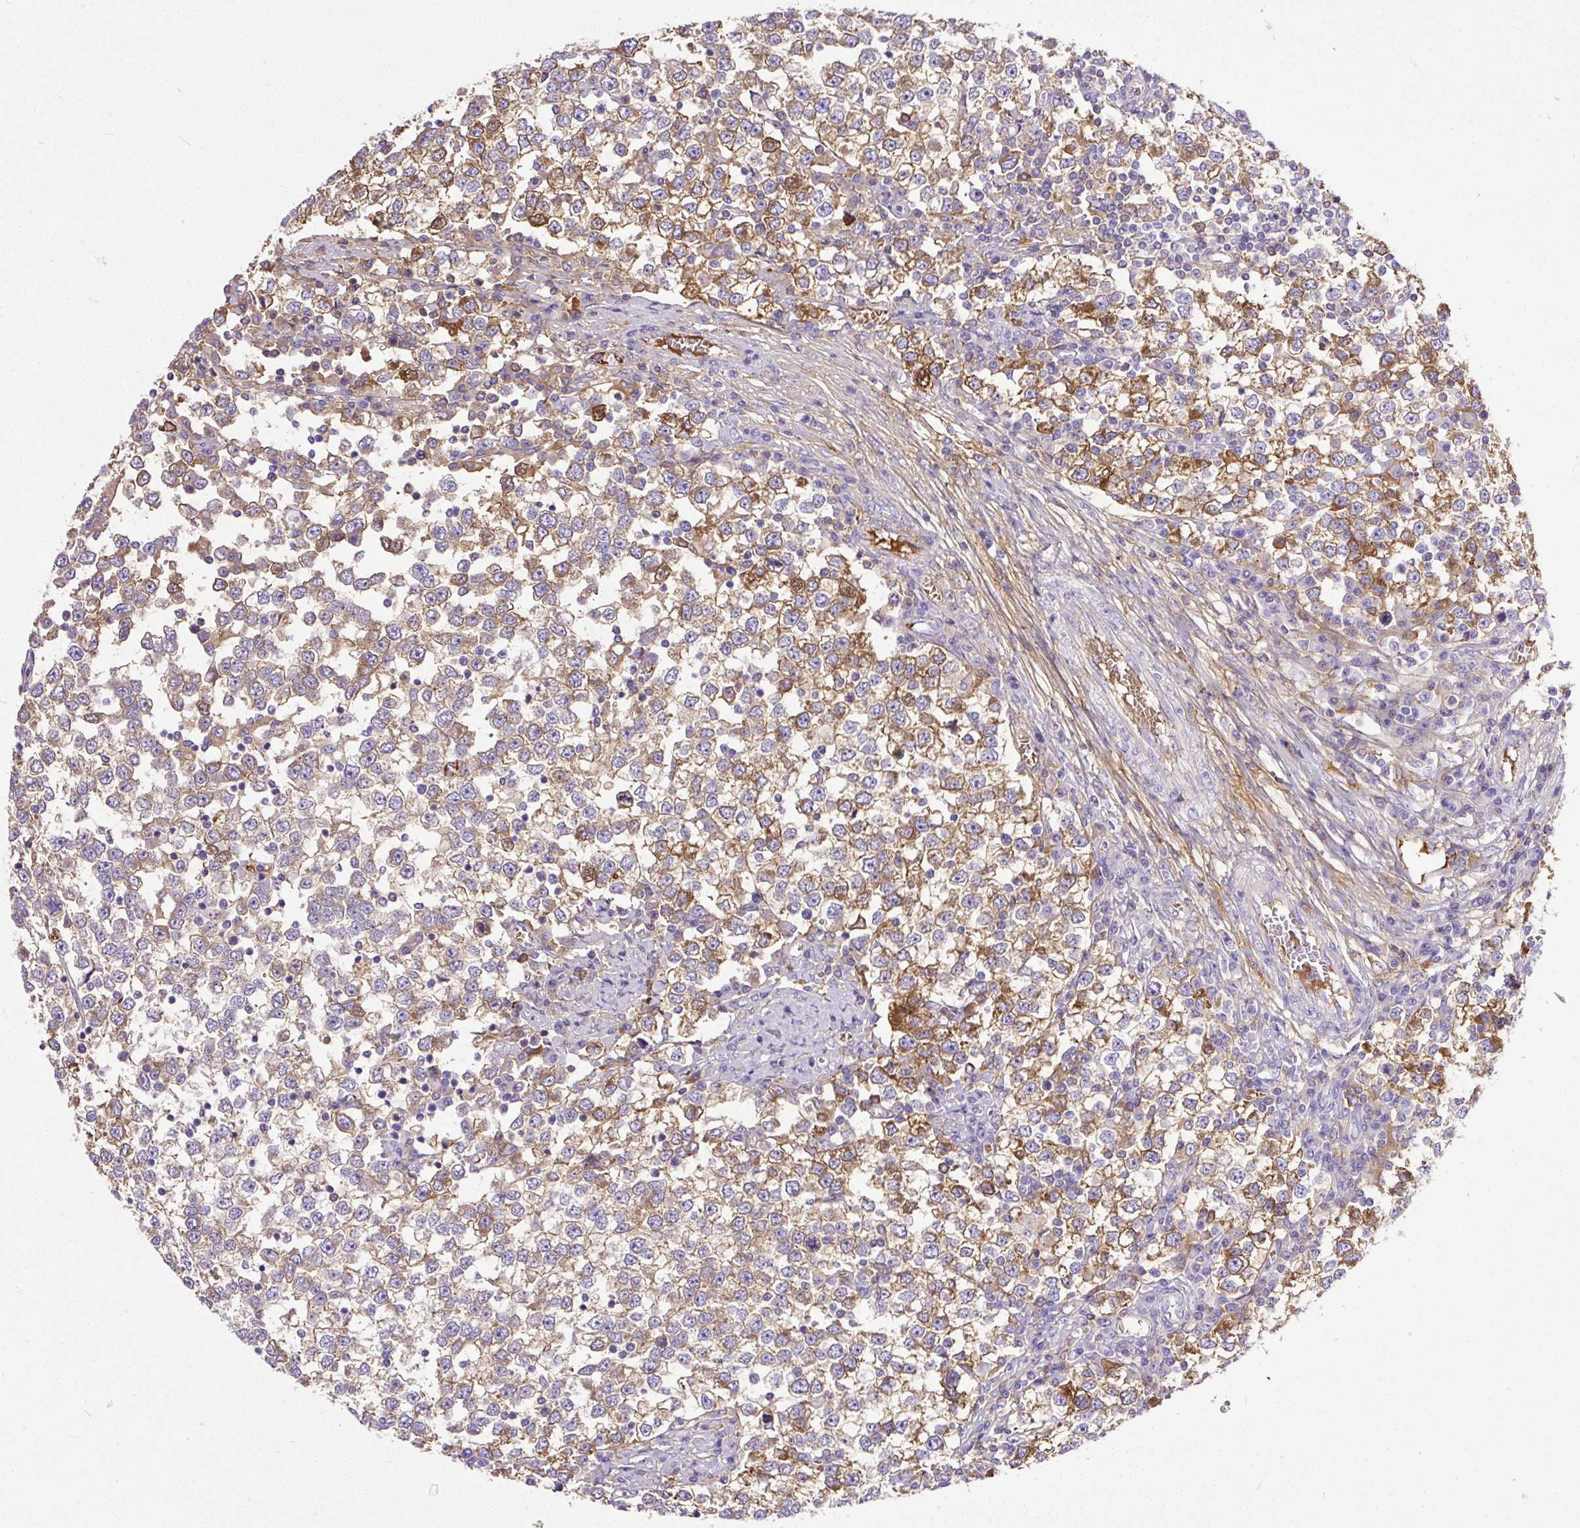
{"staining": {"intensity": "moderate", "quantity": "25%-75%", "location": "cytoplasmic/membranous"}, "tissue": "testis cancer", "cell_type": "Tumor cells", "image_type": "cancer", "snomed": [{"axis": "morphology", "description": "Seminoma, NOS"}, {"axis": "topography", "description": "Testis"}], "caption": "Immunohistochemistry (IHC) (DAB (3,3'-diaminobenzidine)) staining of human seminoma (testis) displays moderate cytoplasmic/membranous protein staining in approximately 25%-75% of tumor cells.", "gene": "CLEC3B", "patient": {"sex": "male", "age": 65}}